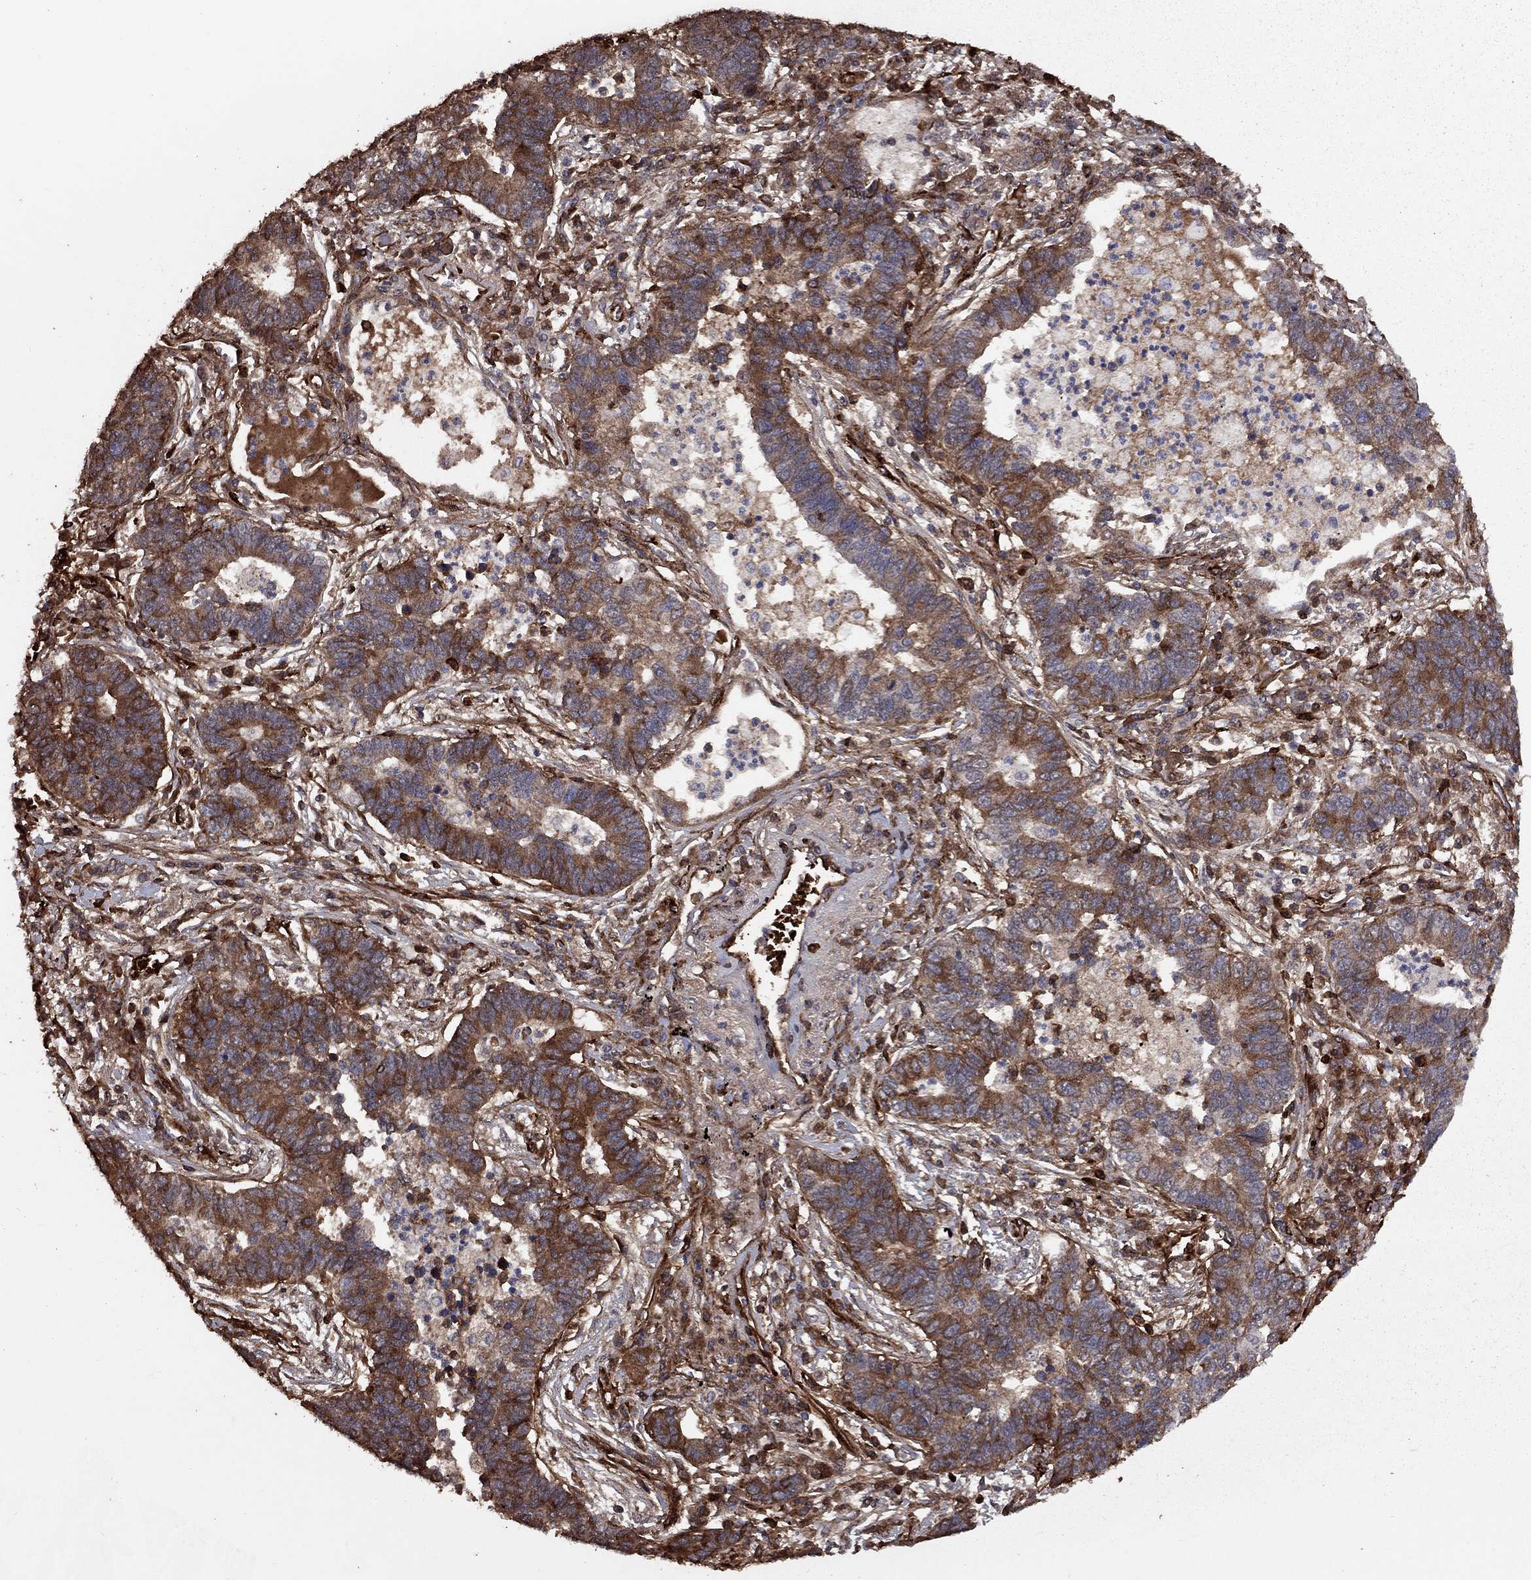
{"staining": {"intensity": "strong", "quantity": "25%-75%", "location": "cytoplasmic/membranous"}, "tissue": "lung cancer", "cell_type": "Tumor cells", "image_type": "cancer", "snomed": [{"axis": "morphology", "description": "Adenocarcinoma, NOS"}, {"axis": "topography", "description": "Lung"}], "caption": "Protein staining displays strong cytoplasmic/membranous positivity in approximately 25%-75% of tumor cells in lung adenocarcinoma.", "gene": "COL18A1", "patient": {"sex": "female", "age": 57}}